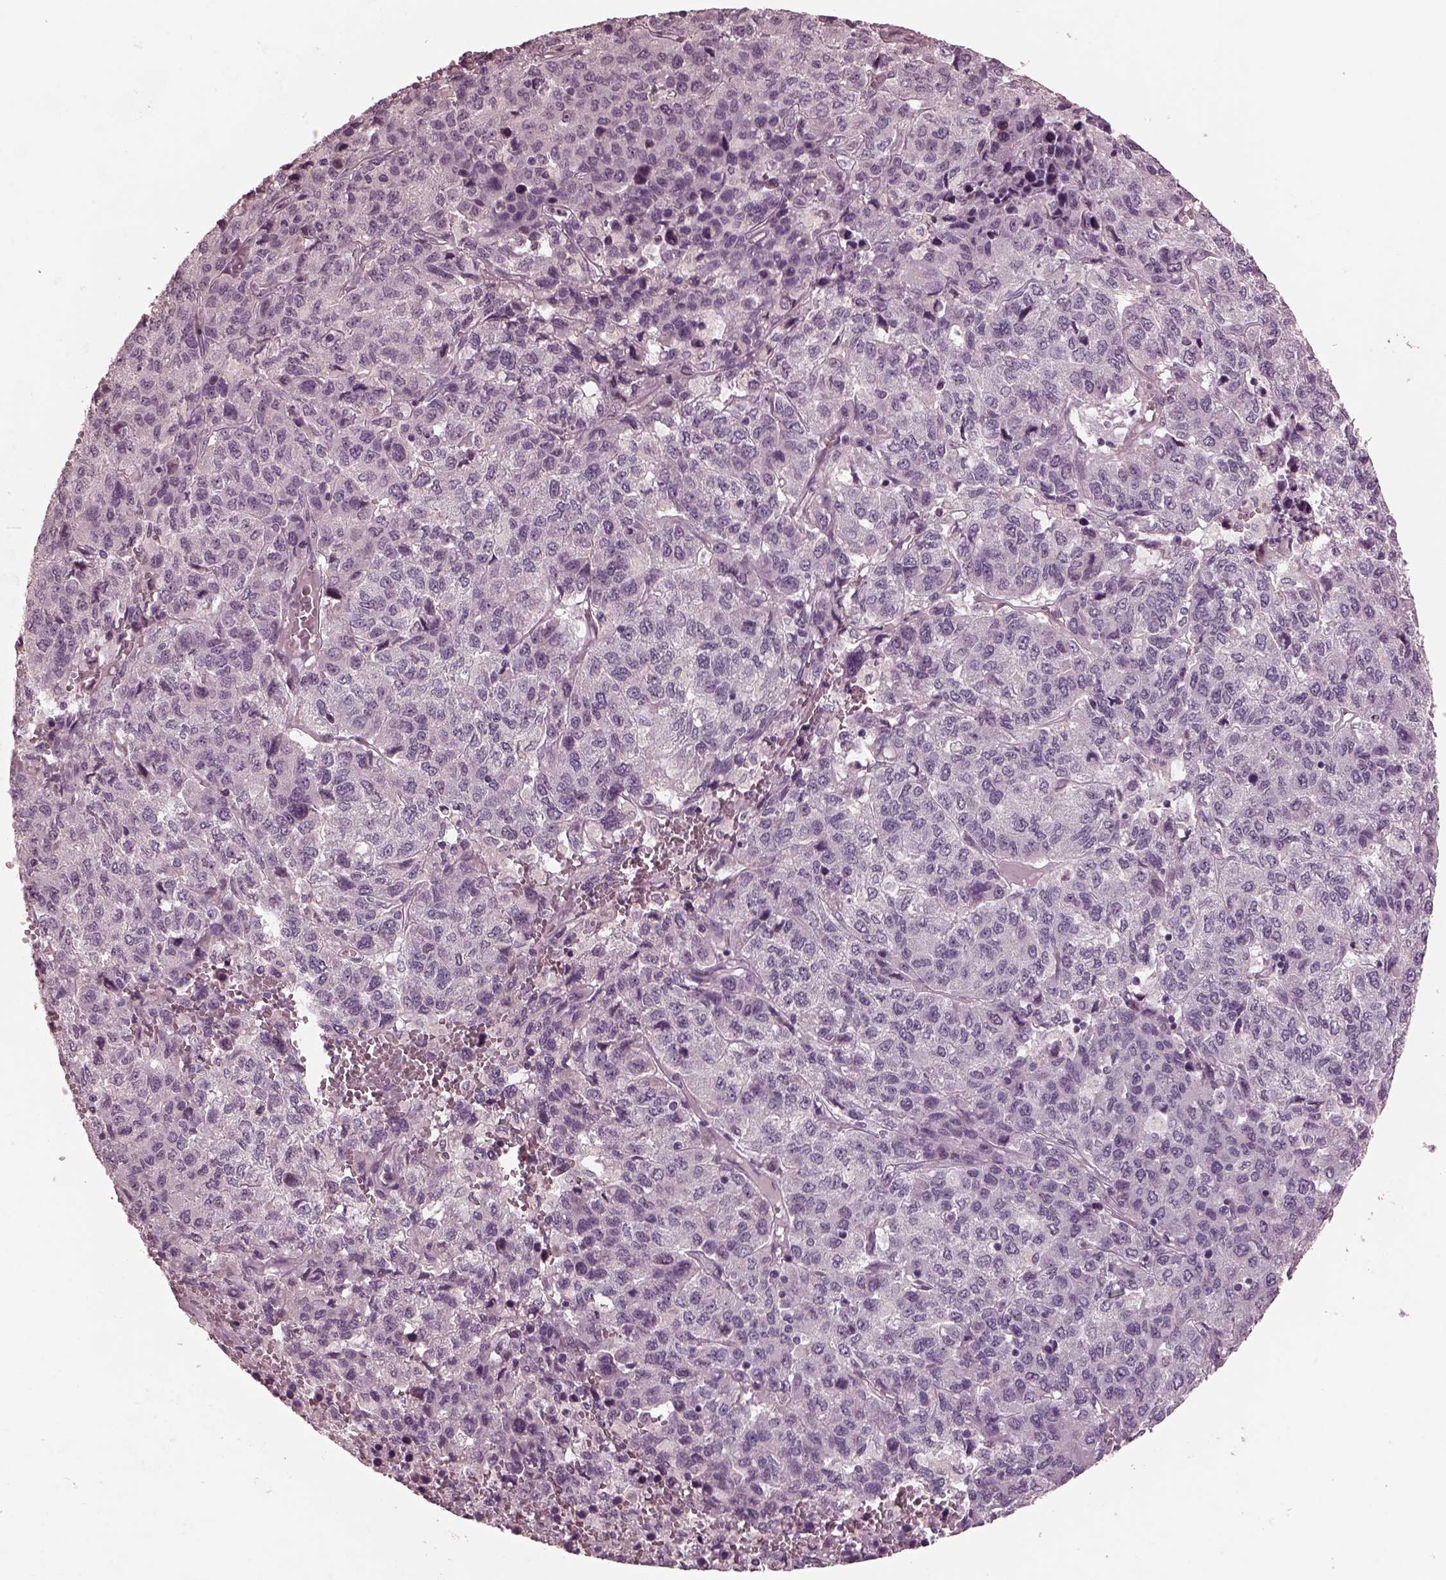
{"staining": {"intensity": "negative", "quantity": "none", "location": "none"}, "tissue": "liver cancer", "cell_type": "Tumor cells", "image_type": "cancer", "snomed": [{"axis": "morphology", "description": "Carcinoma, Hepatocellular, NOS"}, {"axis": "topography", "description": "Liver"}], "caption": "An image of liver hepatocellular carcinoma stained for a protein reveals no brown staining in tumor cells.", "gene": "RCVRN", "patient": {"sex": "male", "age": 69}}